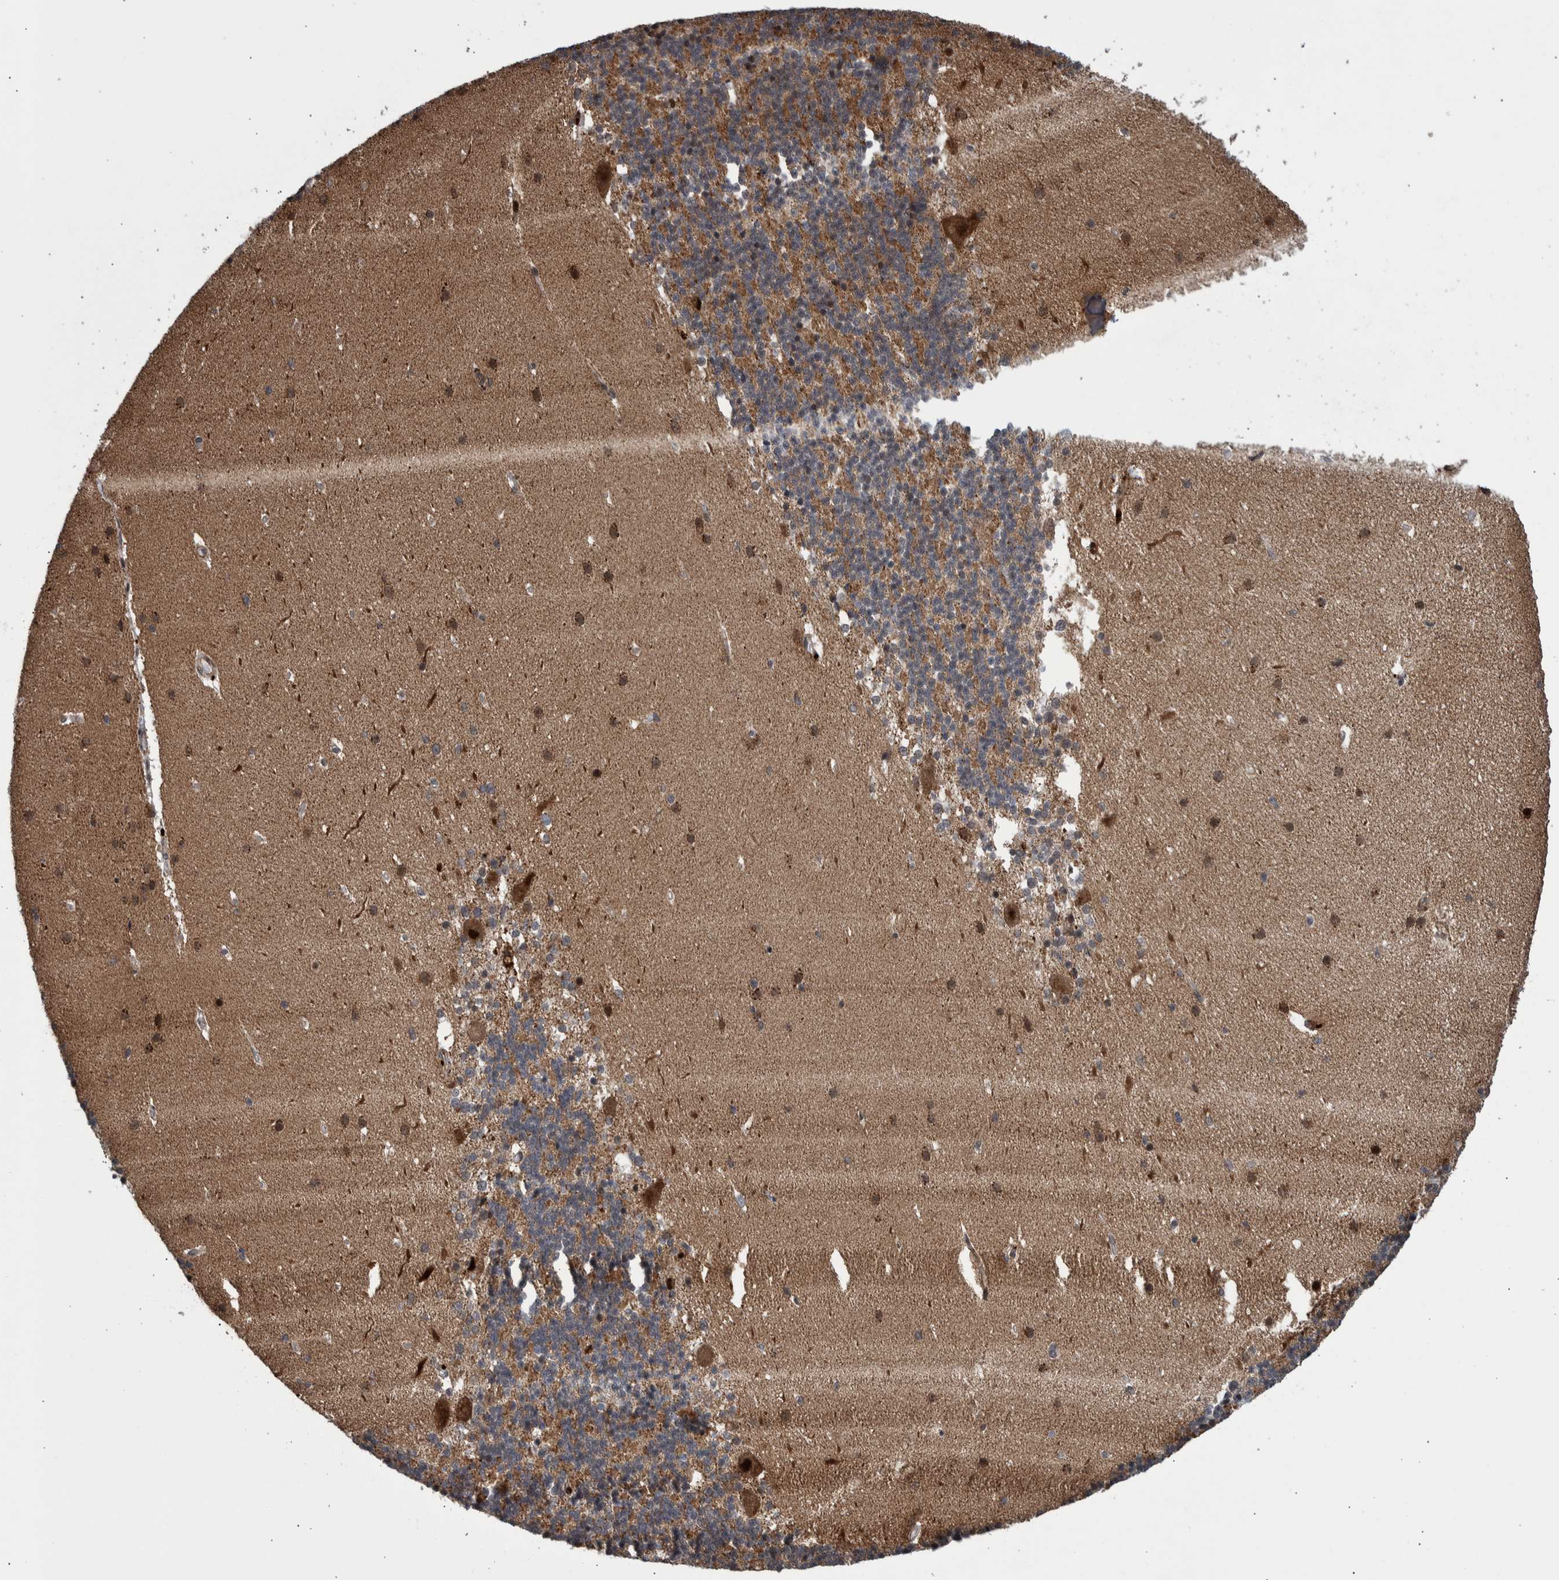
{"staining": {"intensity": "moderate", "quantity": ">75%", "location": "cytoplasmic/membranous"}, "tissue": "cerebellum", "cell_type": "Cells in granular layer", "image_type": "normal", "snomed": [{"axis": "morphology", "description": "Normal tissue, NOS"}, {"axis": "topography", "description": "Cerebellum"}], "caption": "Human cerebellum stained with a brown dye reveals moderate cytoplasmic/membranous positive positivity in about >75% of cells in granular layer.", "gene": "SHISA6", "patient": {"sex": "female", "age": 19}}